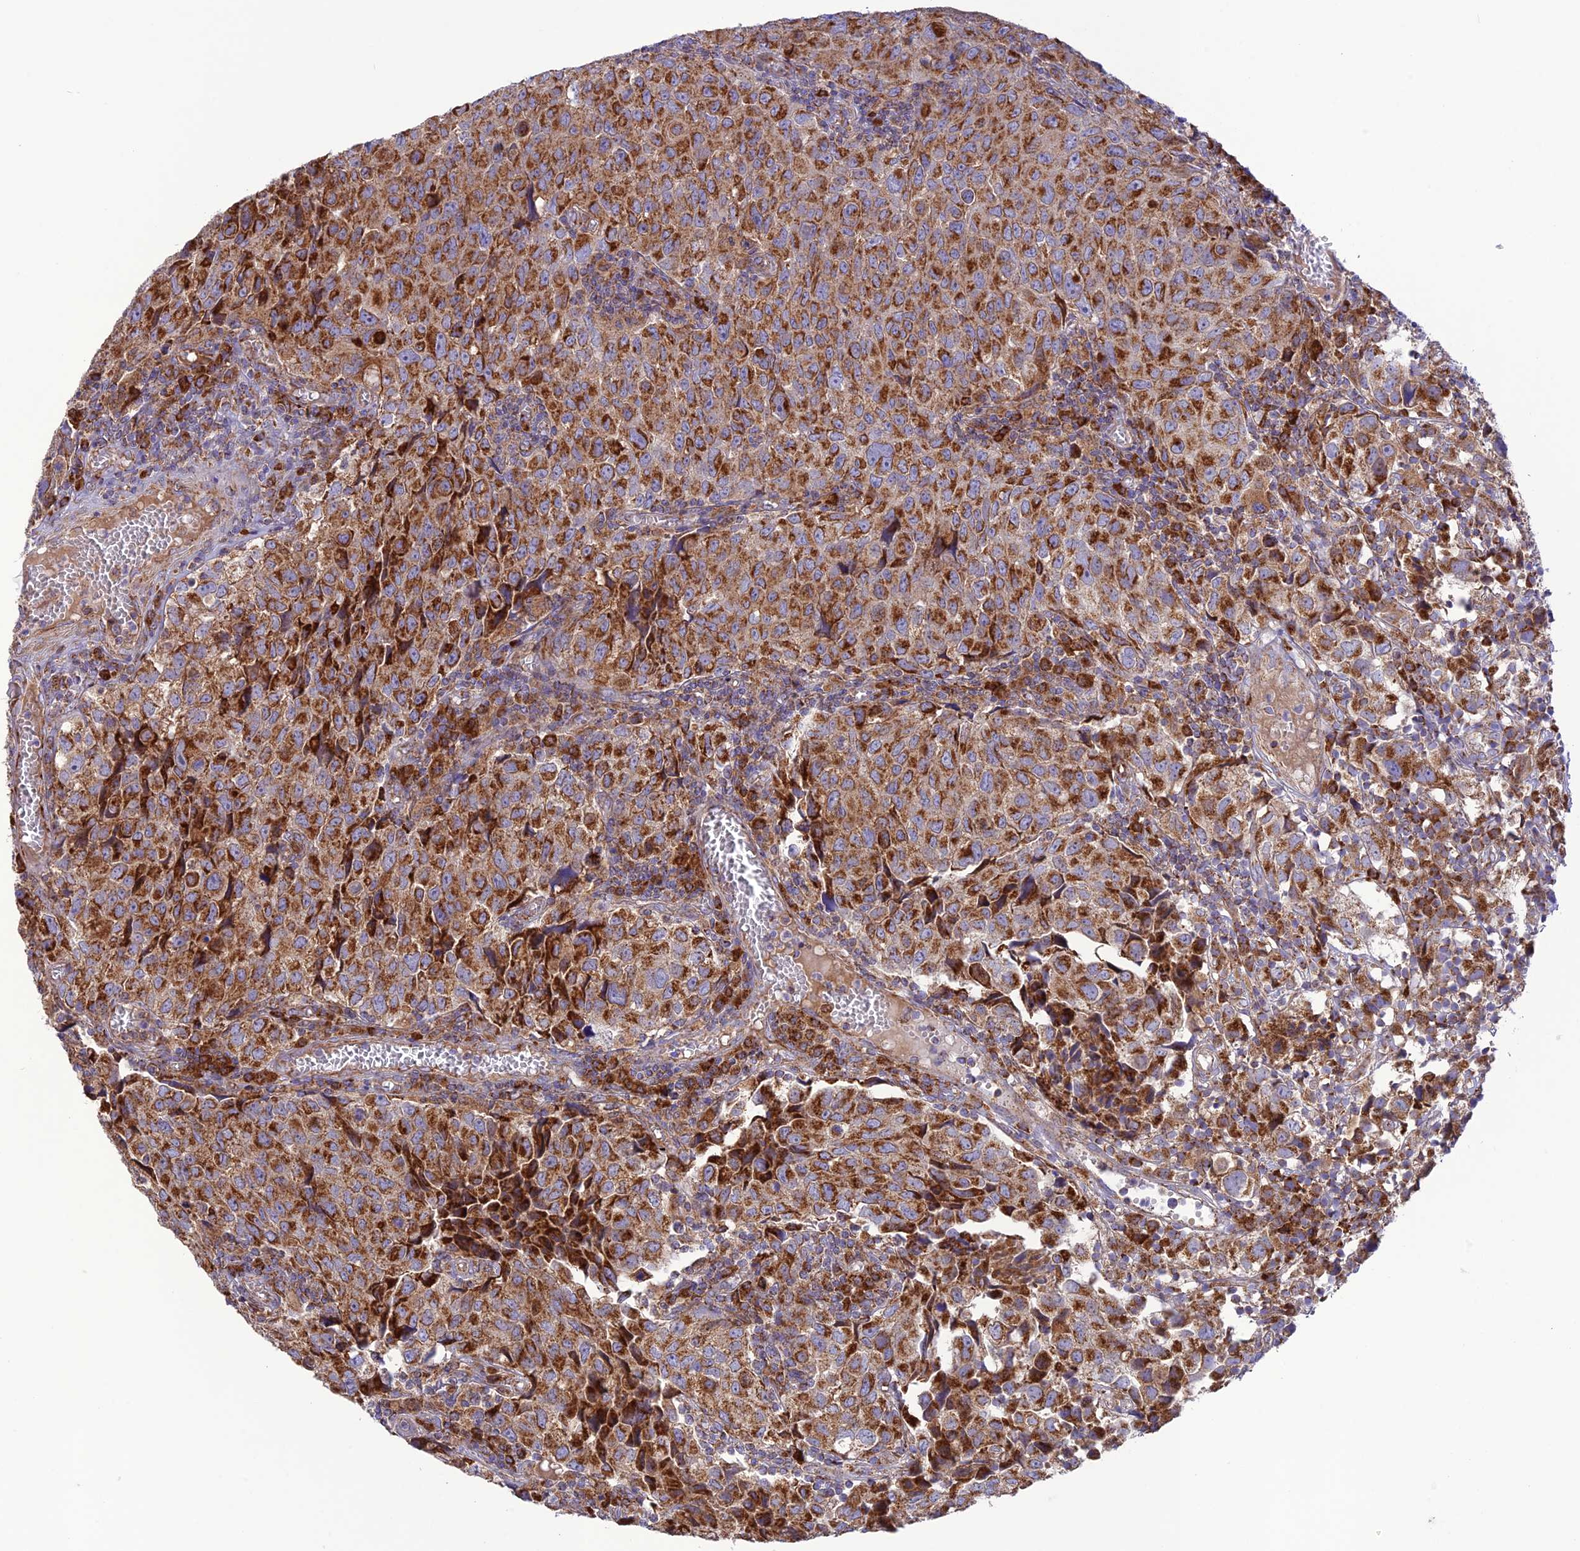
{"staining": {"intensity": "strong", "quantity": ">75%", "location": "cytoplasmic/membranous"}, "tissue": "urothelial cancer", "cell_type": "Tumor cells", "image_type": "cancer", "snomed": [{"axis": "morphology", "description": "Urothelial carcinoma, High grade"}, {"axis": "topography", "description": "Urinary bladder"}], "caption": "High-grade urothelial carcinoma tissue exhibits strong cytoplasmic/membranous staining in about >75% of tumor cells", "gene": "UAP1L1", "patient": {"sex": "female", "age": 75}}